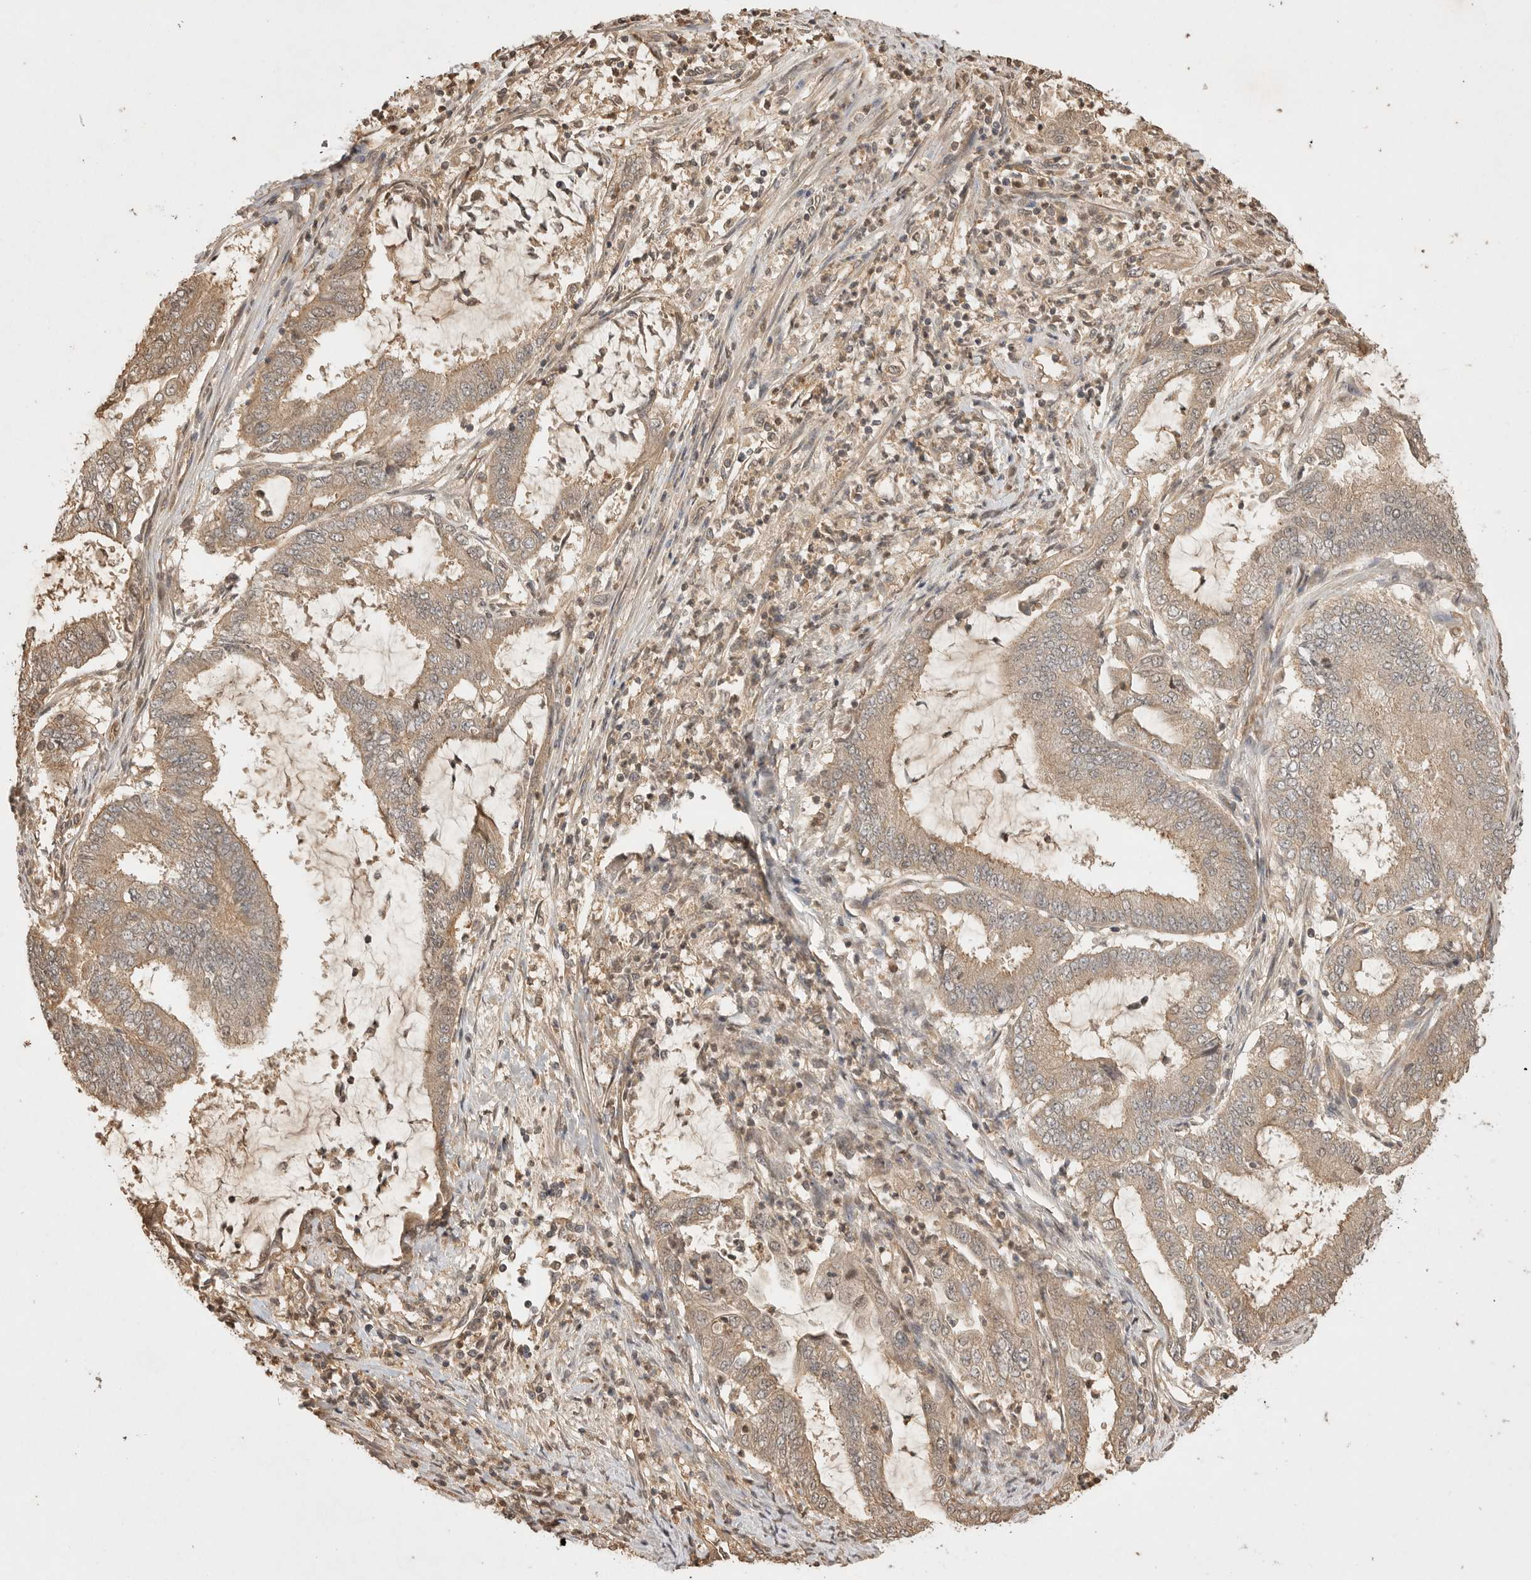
{"staining": {"intensity": "weak", "quantity": ">75%", "location": "cytoplasmic/membranous"}, "tissue": "endometrial cancer", "cell_type": "Tumor cells", "image_type": "cancer", "snomed": [{"axis": "morphology", "description": "Adenocarcinoma, NOS"}, {"axis": "topography", "description": "Endometrium"}], "caption": "IHC (DAB (3,3'-diaminobenzidine)) staining of endometrial cancer demonstrates weak cytoplasmic/membranous protein positivity in approximately >75% of tumor cells.", "gene": "PRMT3", "patient": {"sex": "female", "age": 51}}